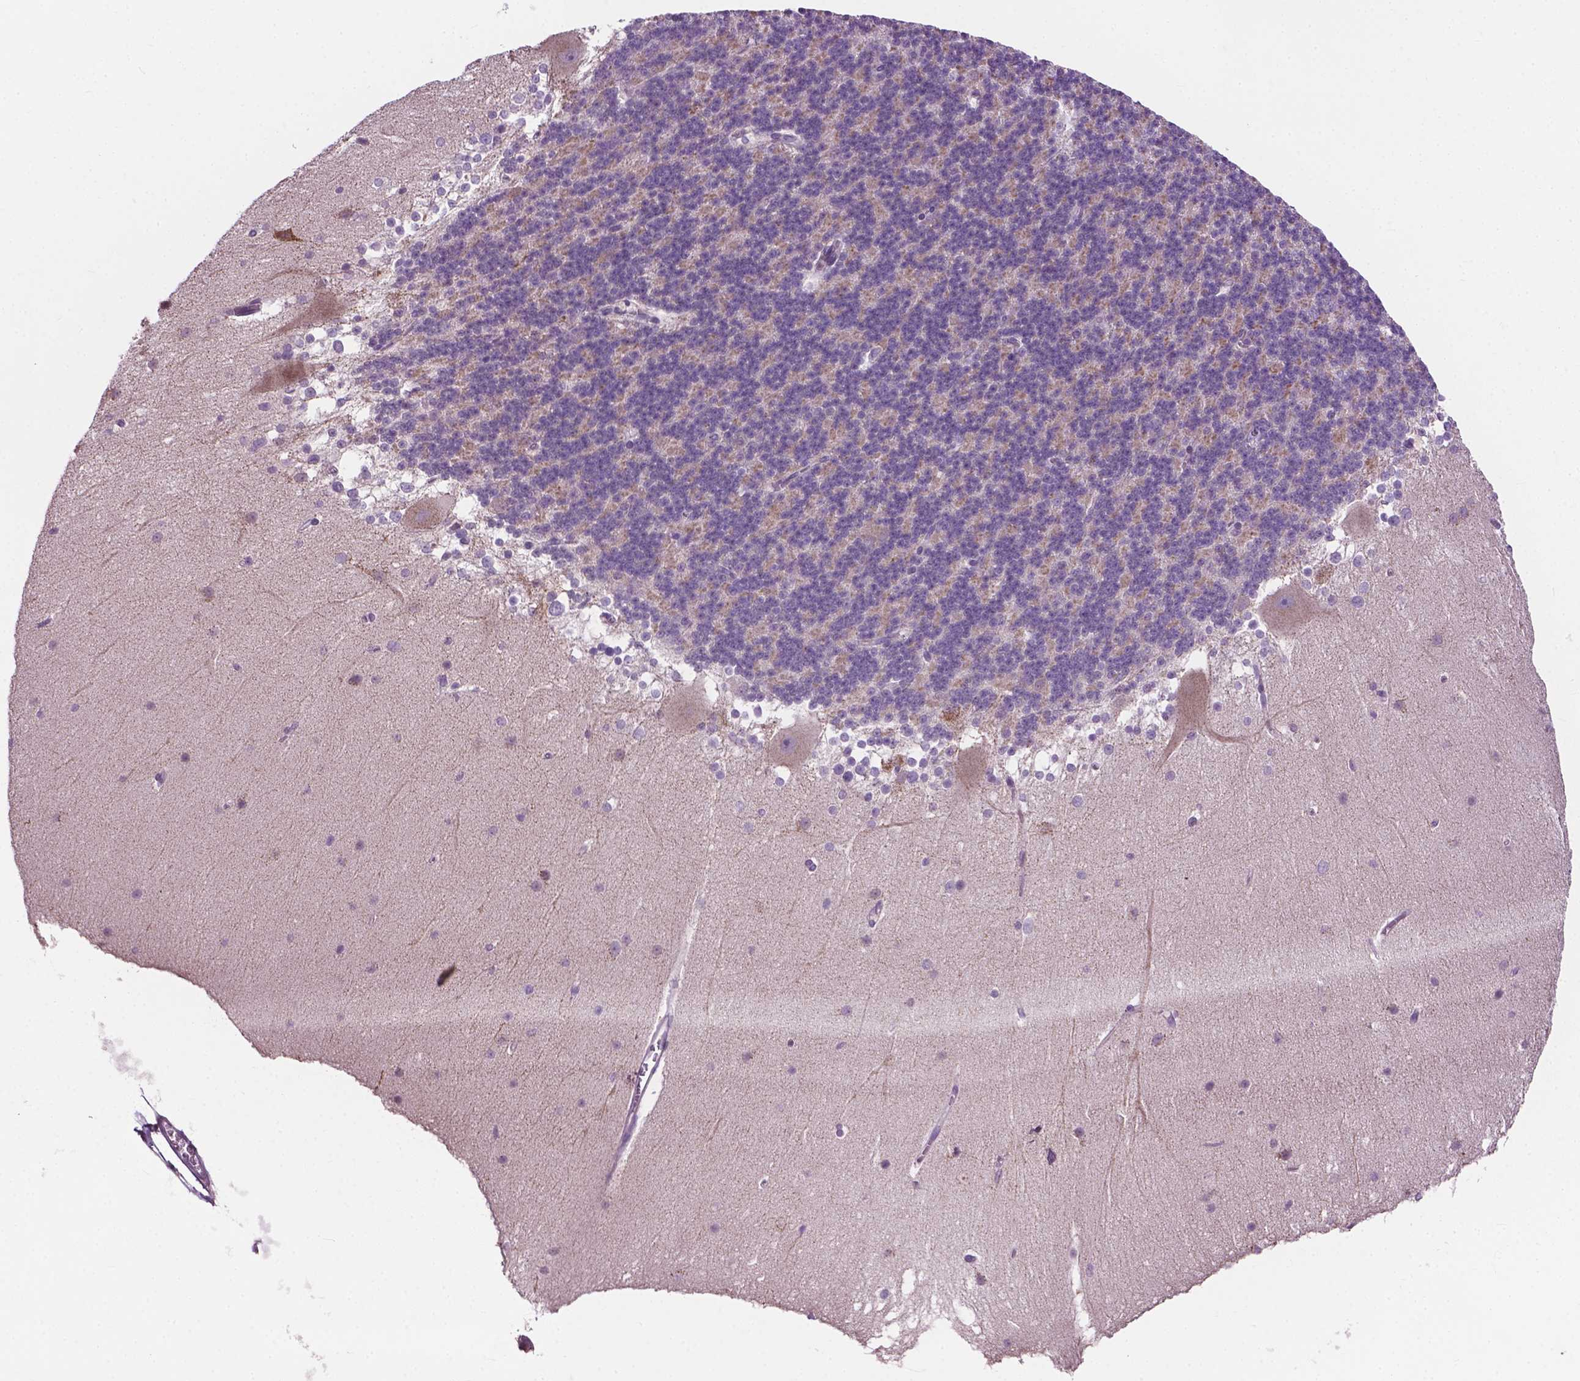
{"staining": {"intensity": "weak", "quantity": "<25%", "location": "cytoplasmic/membranous"}, "tissue": "cerebellum", "cell_type": "Cells in granular layer", "image_type": "normal", "snomed": [{"axis": "morphology", "description": "Normal tissue, NOS"}, {"axis": "topography", "description": "Cerebellum"}], "caption": "High power microscopy photomicrograph of an IHC micrograph of benign cerebellum, revealing no significant staining in cells in granular layer.", "gene": "MZT1", "patient": {"sex": "female", "age": 19}}